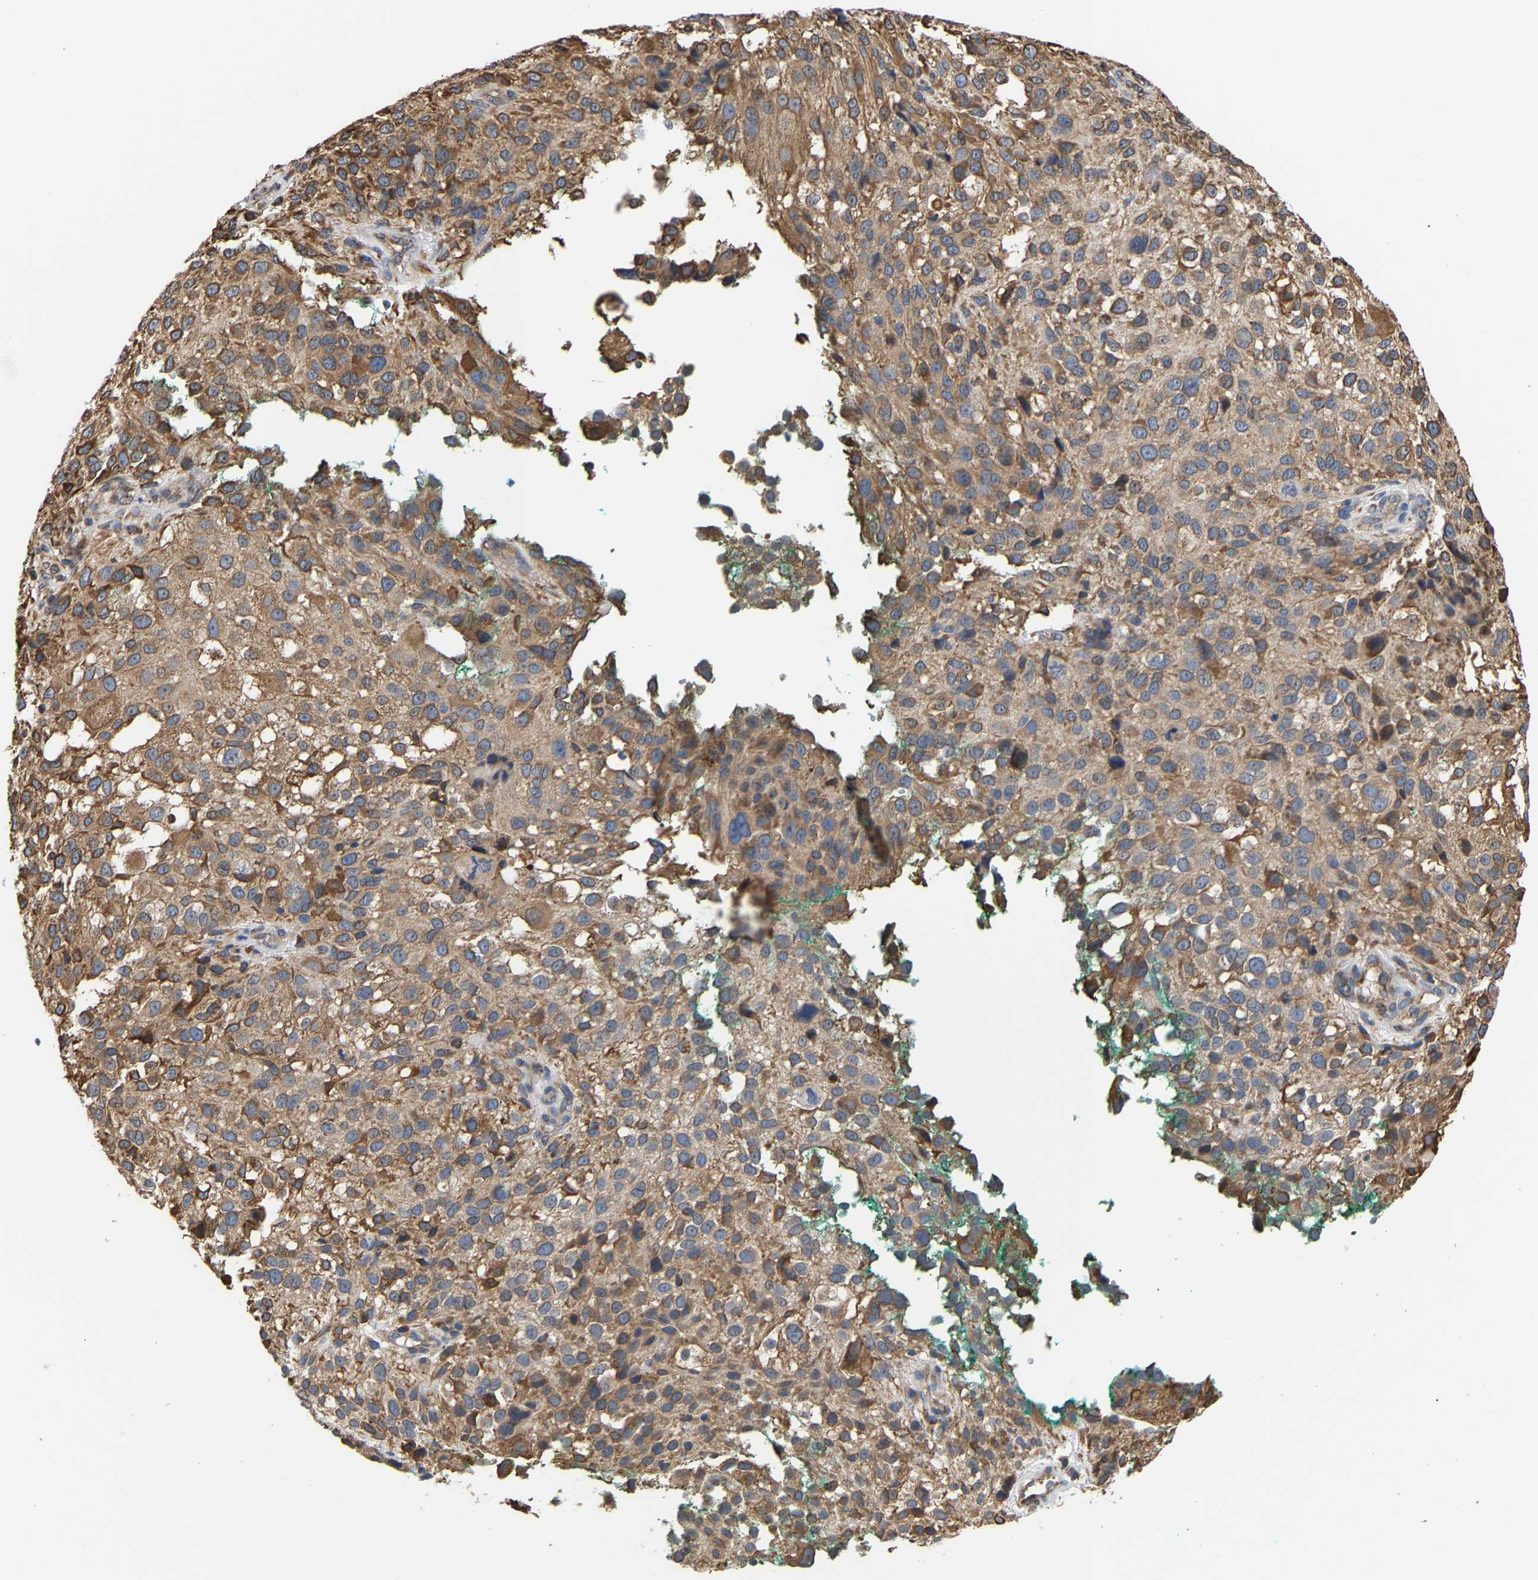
{"staining": {"intensity": "moderate", "quantity": ">75%", "location": "cytoplasmic/membranous"}, "tissue": "melanoma", "cell_type": "Tumor cells", "image_type": "cancer", "snomed": [{"axis": "morphology", "description": "Necrosis, NOS"}, {"axis": "morphology", "description": "Malignant melanoma, NOS"}, {"axis": "topography", "description": "Skin"}], "caption": "Moderate cytoplasmic/membranous expression is identified in approximately >75% of tumor cells in melanoma.", "gene": "ARAP1", "patient": {"sex": "female", "age": 87}}